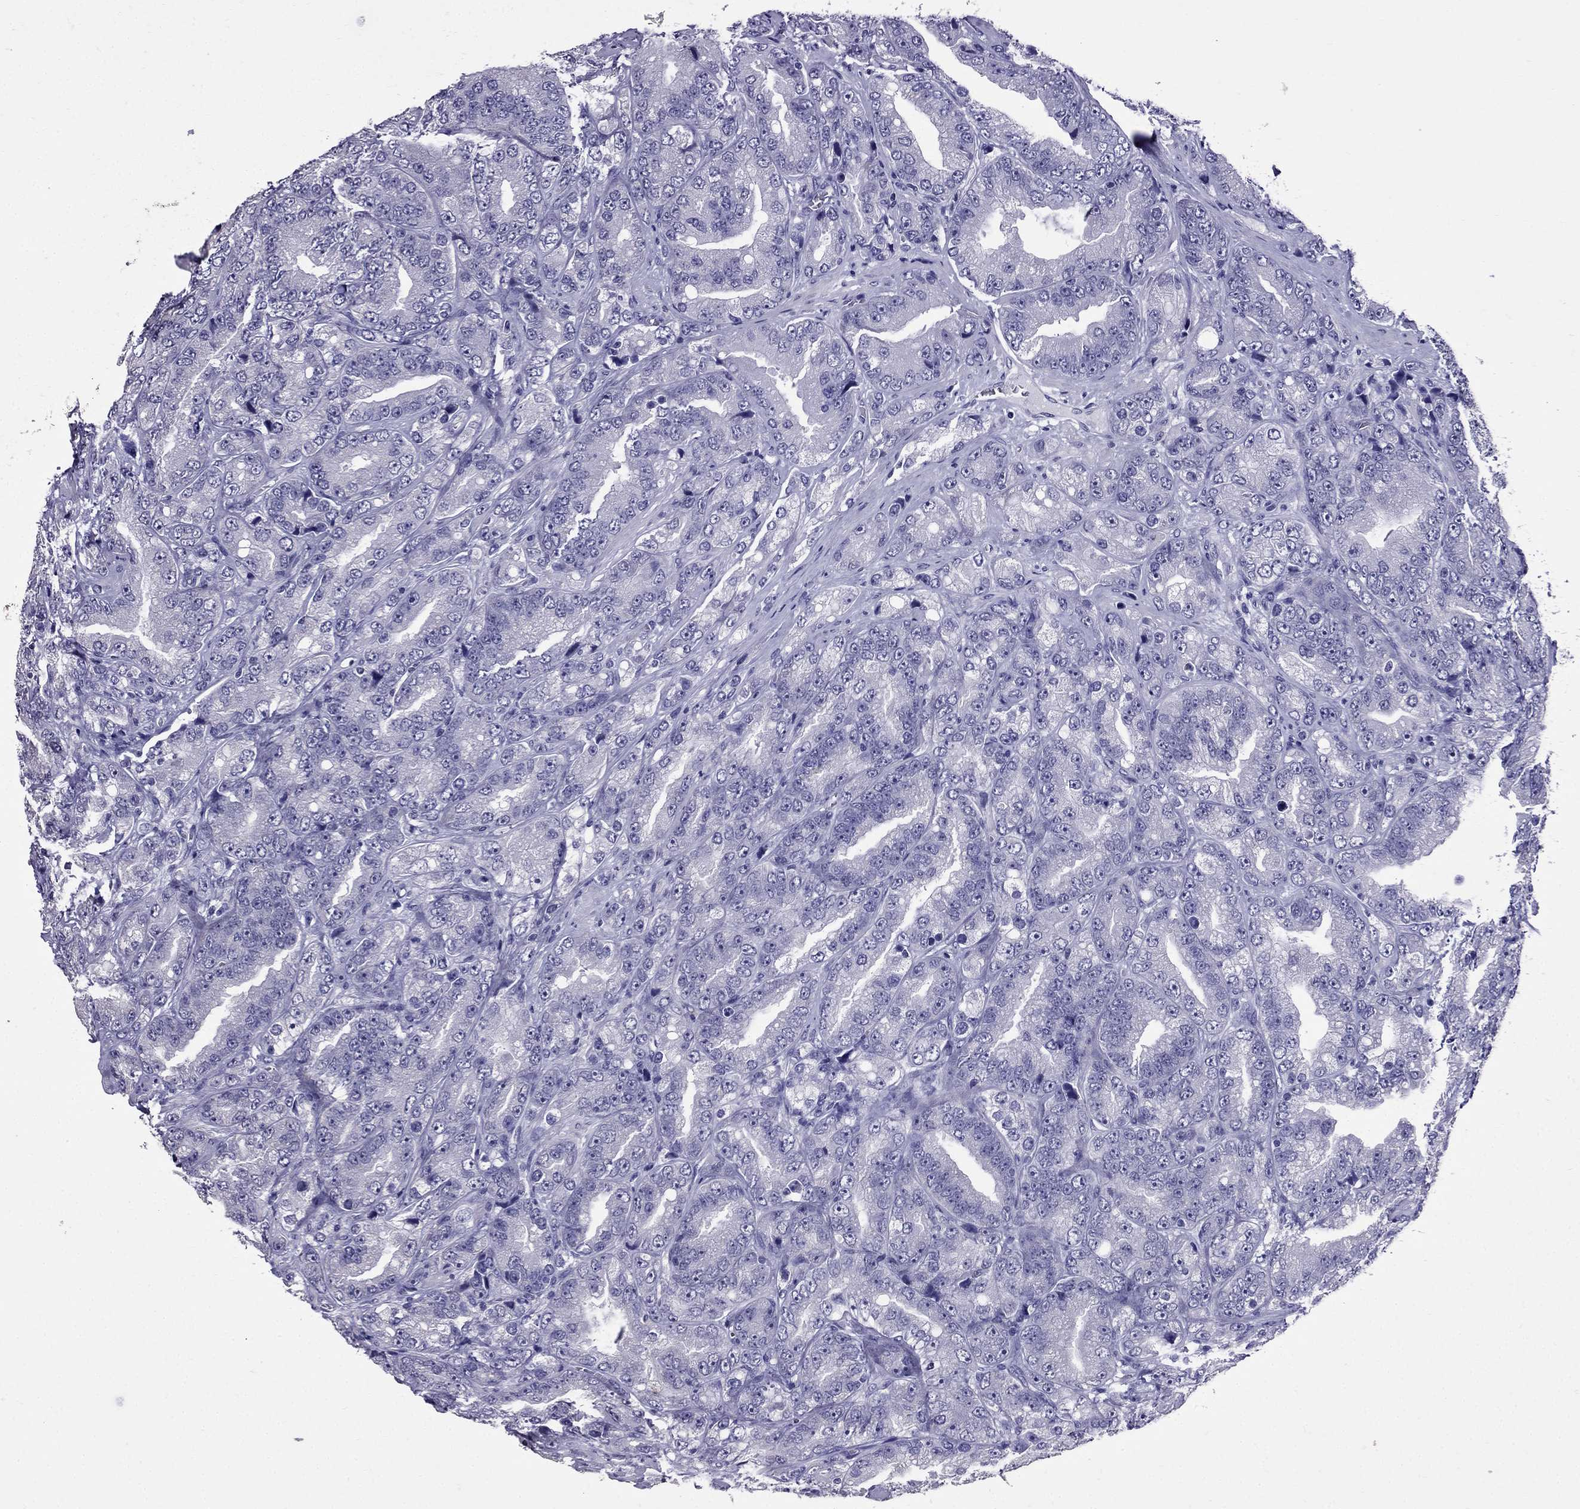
{"staining": {"intensity": "negative", "quantity": "none", "location": "none"}, "tissue": "prostate cancer", "cell_type": "Tumor cells", "image_type": "cancer", "snomed": [{"axis": "morphology", "description": "Adenocarcinoma, NOS"}, {"axis": "topography", "description": "Prostate"}], "caption": "Tumor cells show no significant protein expression in prostate adenocarcinoma.", "gene": "OLFM4", "patient": {"sex": "male", "age": 63}}